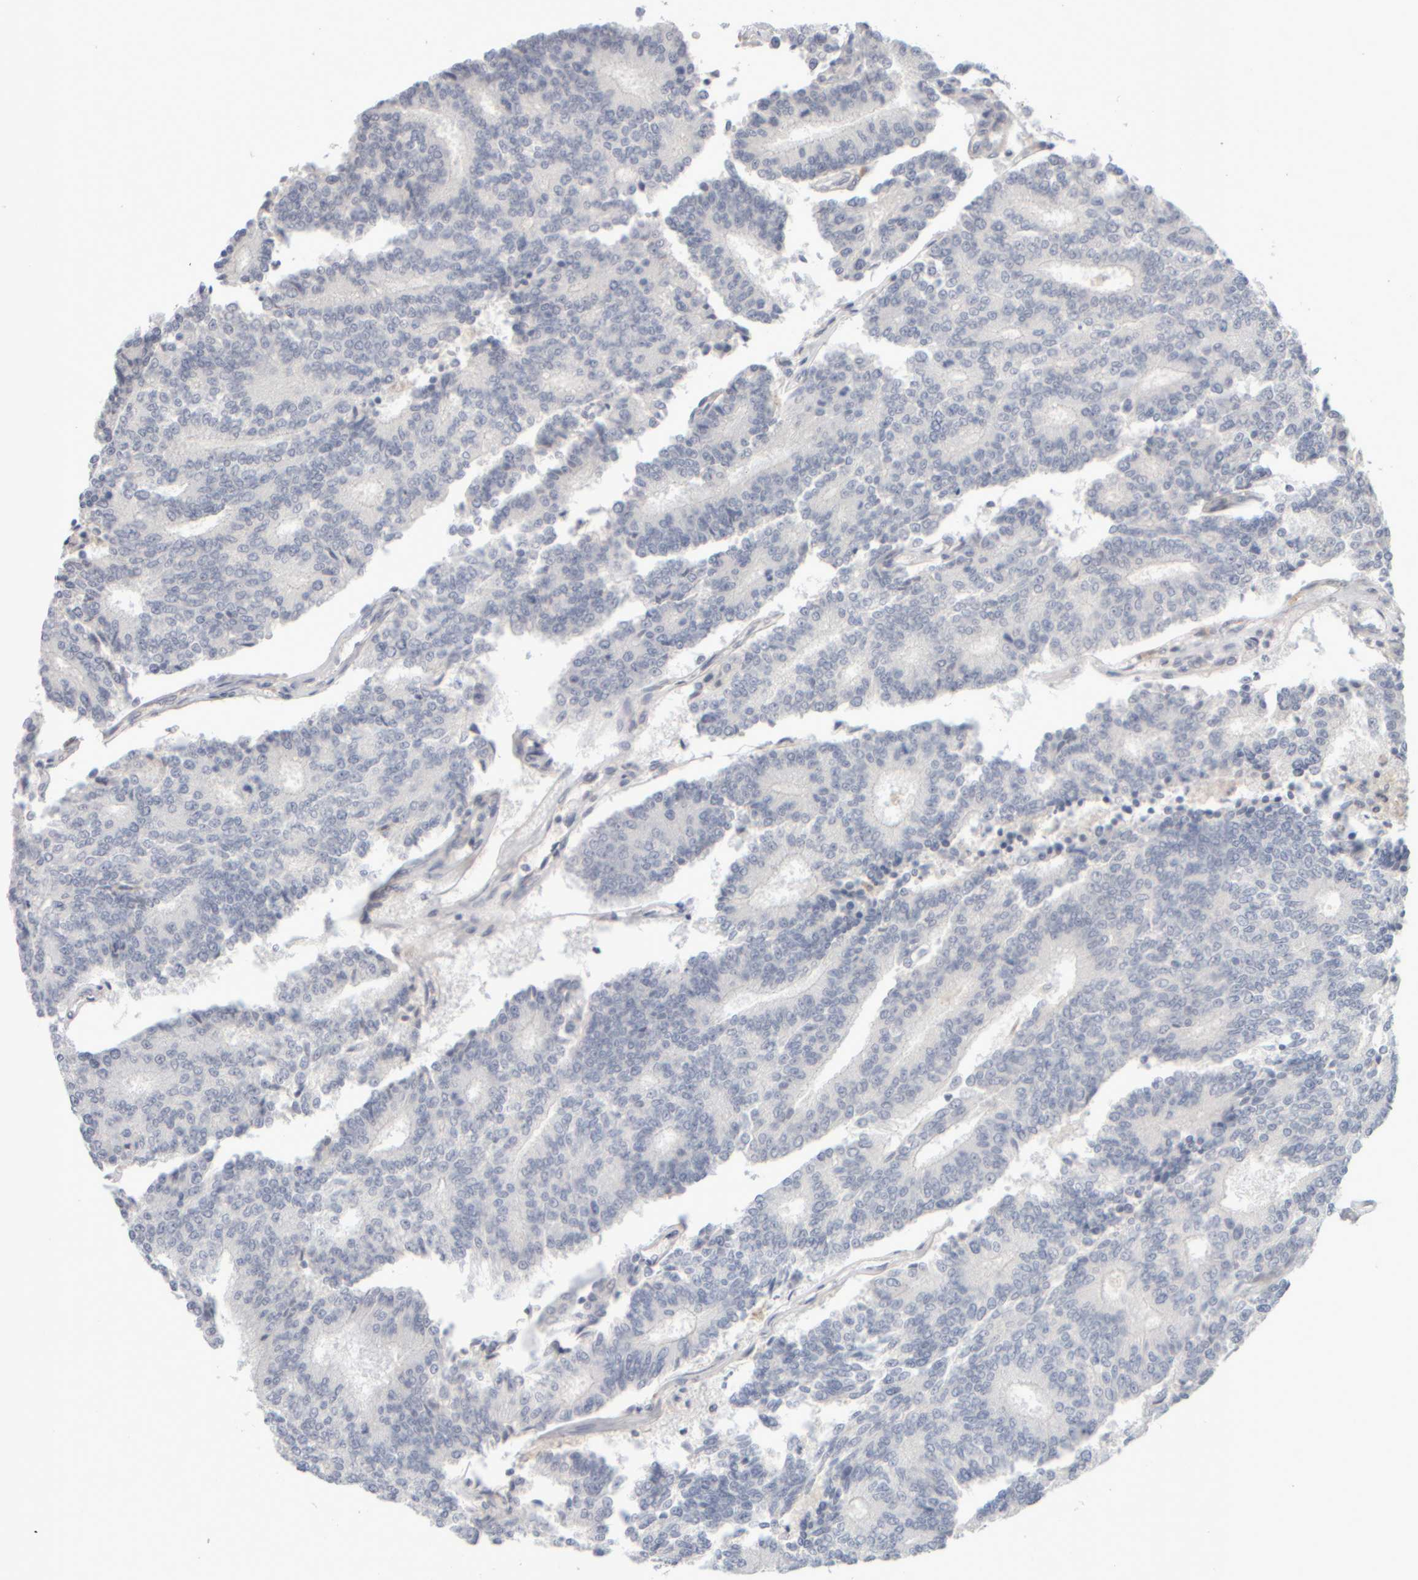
{"staining": {"intensity": "negative", "quantity": "none", "location": "none"}, "tissue": "prostate cancer", "cell_type": "Tumor cells", "image_type": "cancer", "snomed": [{"axis": "morphology", "description": "Normal tissue, NOS"}, {"axis": "morphology", "description": "Adenocarcinoma, High grade"}, {"axis": "topography", "description": "Prostate"}, {"axis": "topography", "description": "Seminal veicle"}], "caption": "The histopathology image shows no staining of tumor cells in high-grade adenocarcinoma (prostate).", "gene": "ZNF112", "patient": {"sex": "male", "age": 55}}